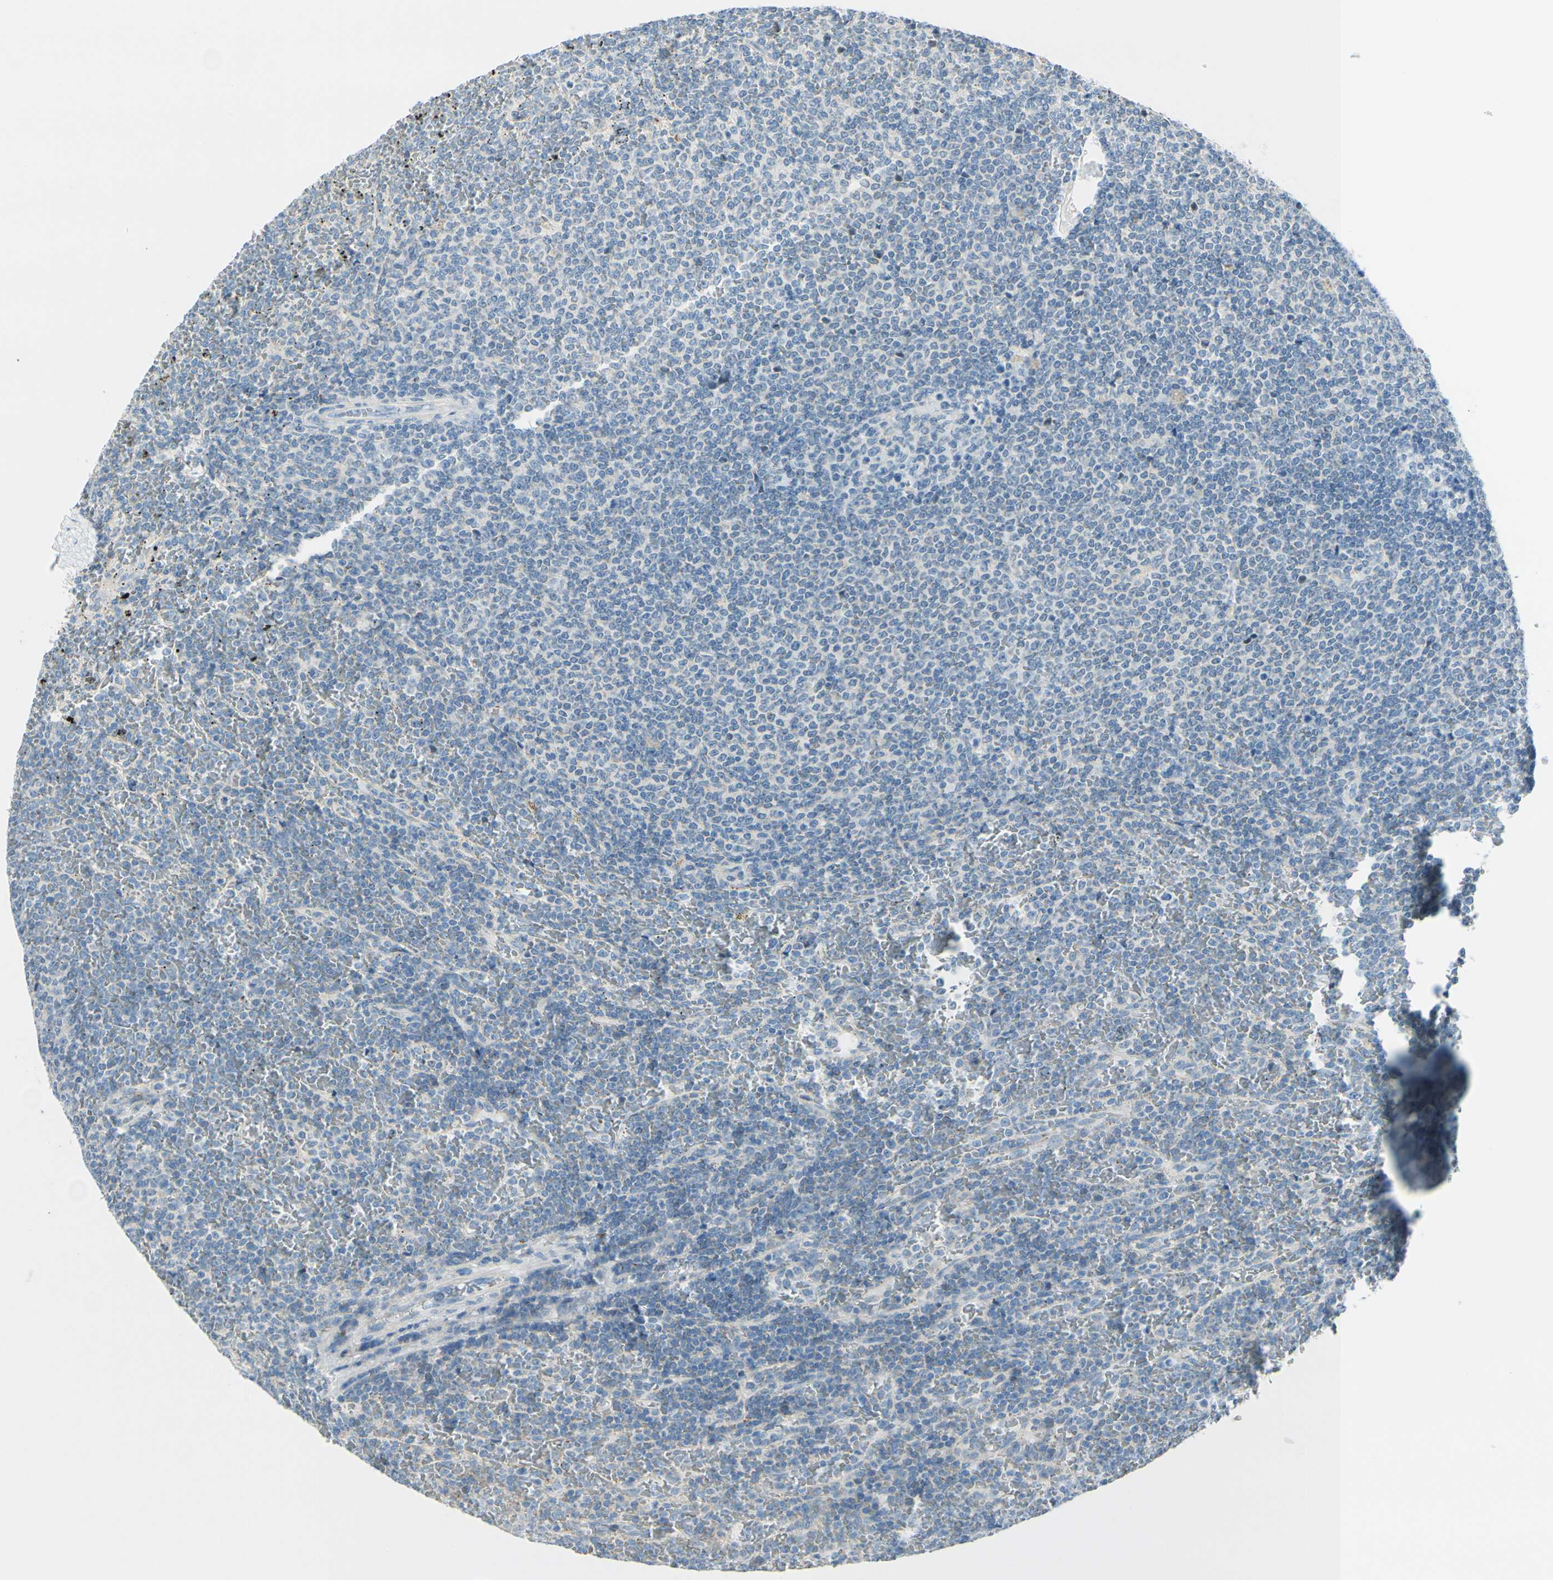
{"staining": {"intensity": "negative", "quantity": "none", "location": "none"}, "tissue": "lymphoma", "cell_type": "Tumor cells", "image_type": "cancer", "snomed": [{"axis": "morphology", "description": "Malignant lymphoma, non-Hodgkin's type, Low grade"}, {"axis": "topography", "description": "Spleen"}], "caption": "Micrograph shows no significant protein positivity in tumor cells of malignant lymphoma, non-Hodgkin's type (low-grade).", "gene": "GALNT5", "patient": {"sex": "female", "age": 77}}